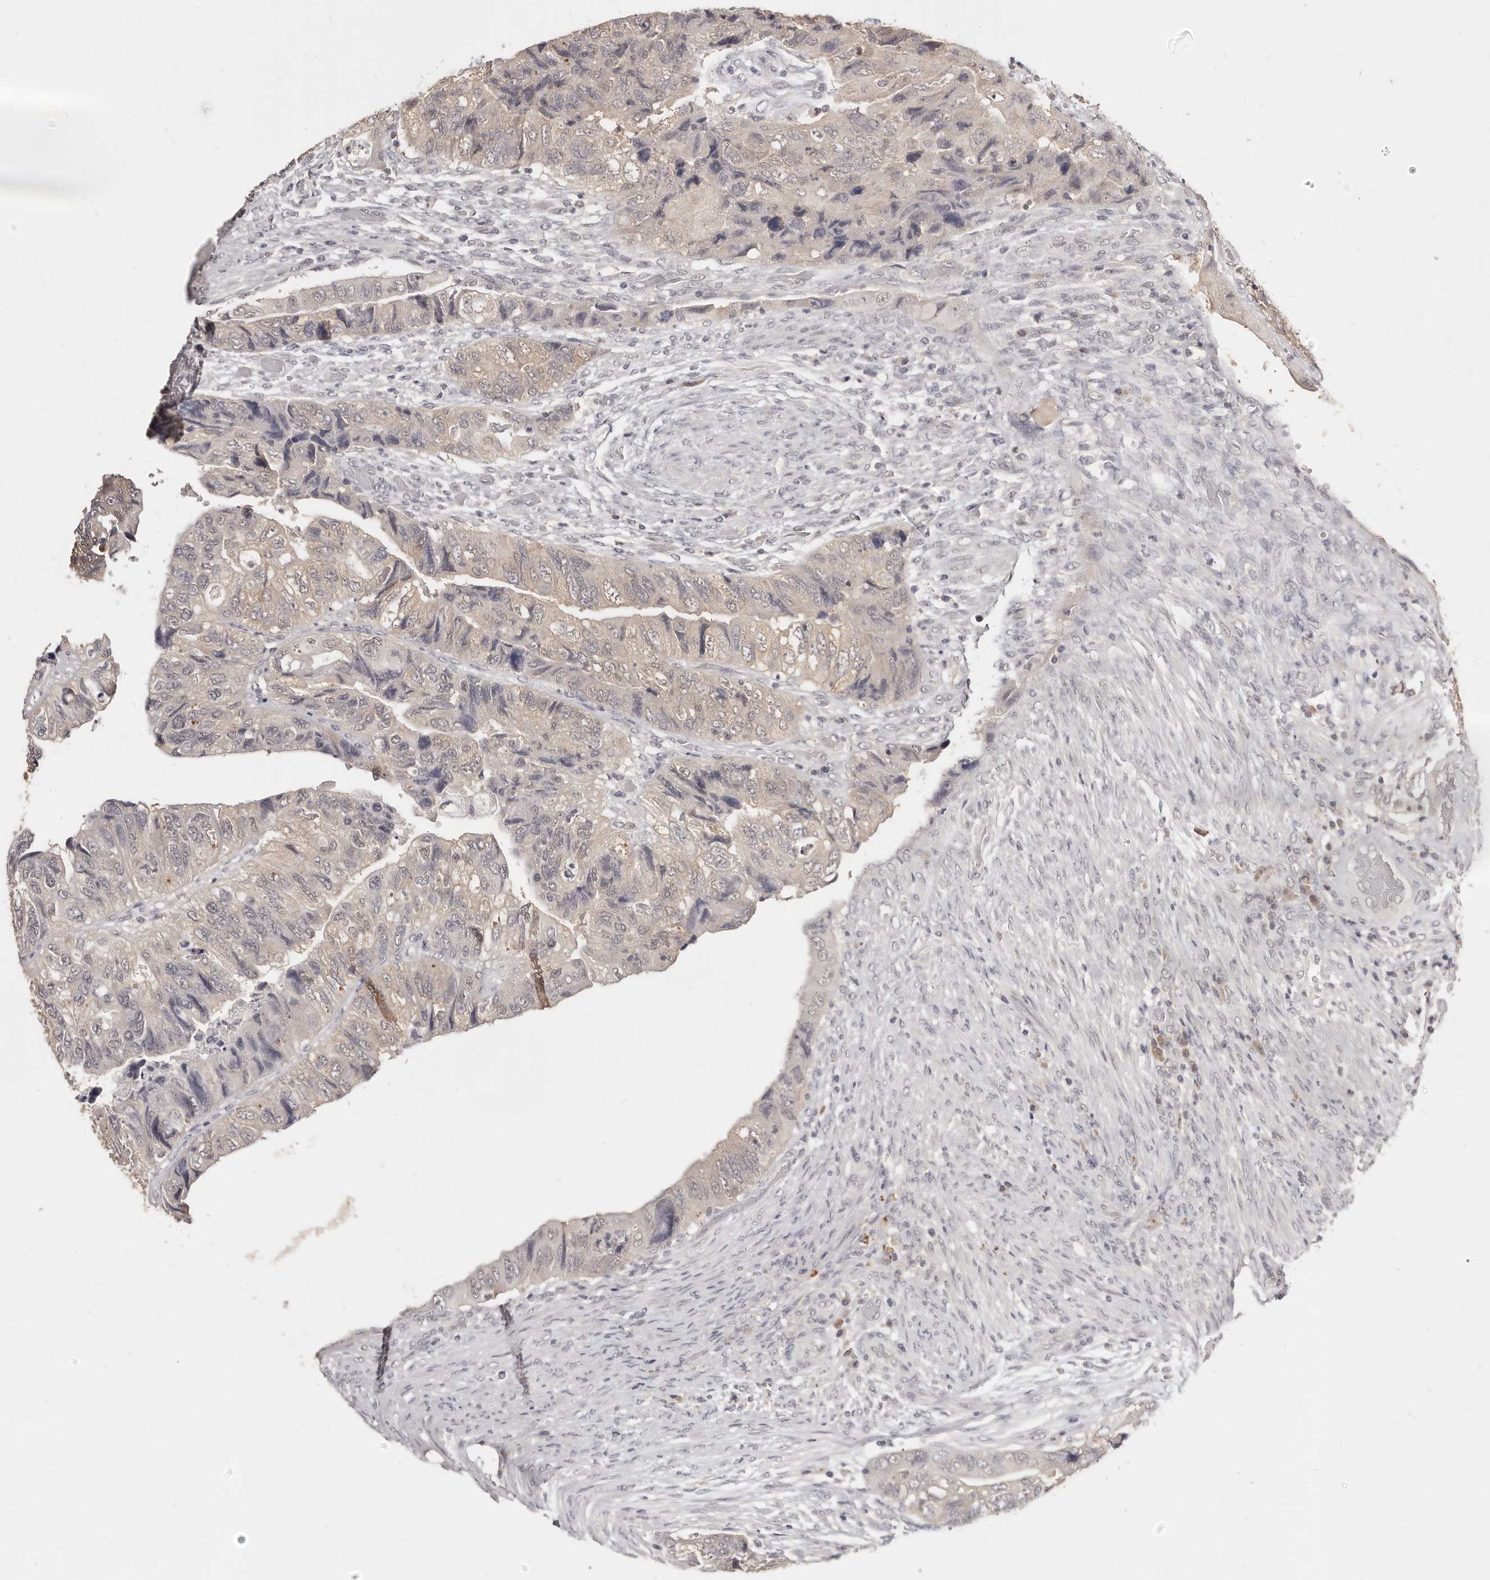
{"staining": {"intensity": "negative", "quantity": "none", "location": "none"}, "tissue": "colorectal cancer", "cell_type": "Tumor cells", "image_type": "cancer", "snomed": [{"axis": "morphology", "description": "Adenocarcinoma, NOS"}, {"axis": "topography", "description": "Rectum"}], "caption": "Protein analysis of adenocarcinoma (colorectal) demonstrates no significant positivity in tumor cells. The staining was performed using DAB (3,3'-diaminobenzidine) to visualize the protein expression in brown, while the nuclei were stained in blue with hematoxylin (Magnification: 20x).", "gene": "TSPAN13", "patient": {"sex": "male", "age": 63}}